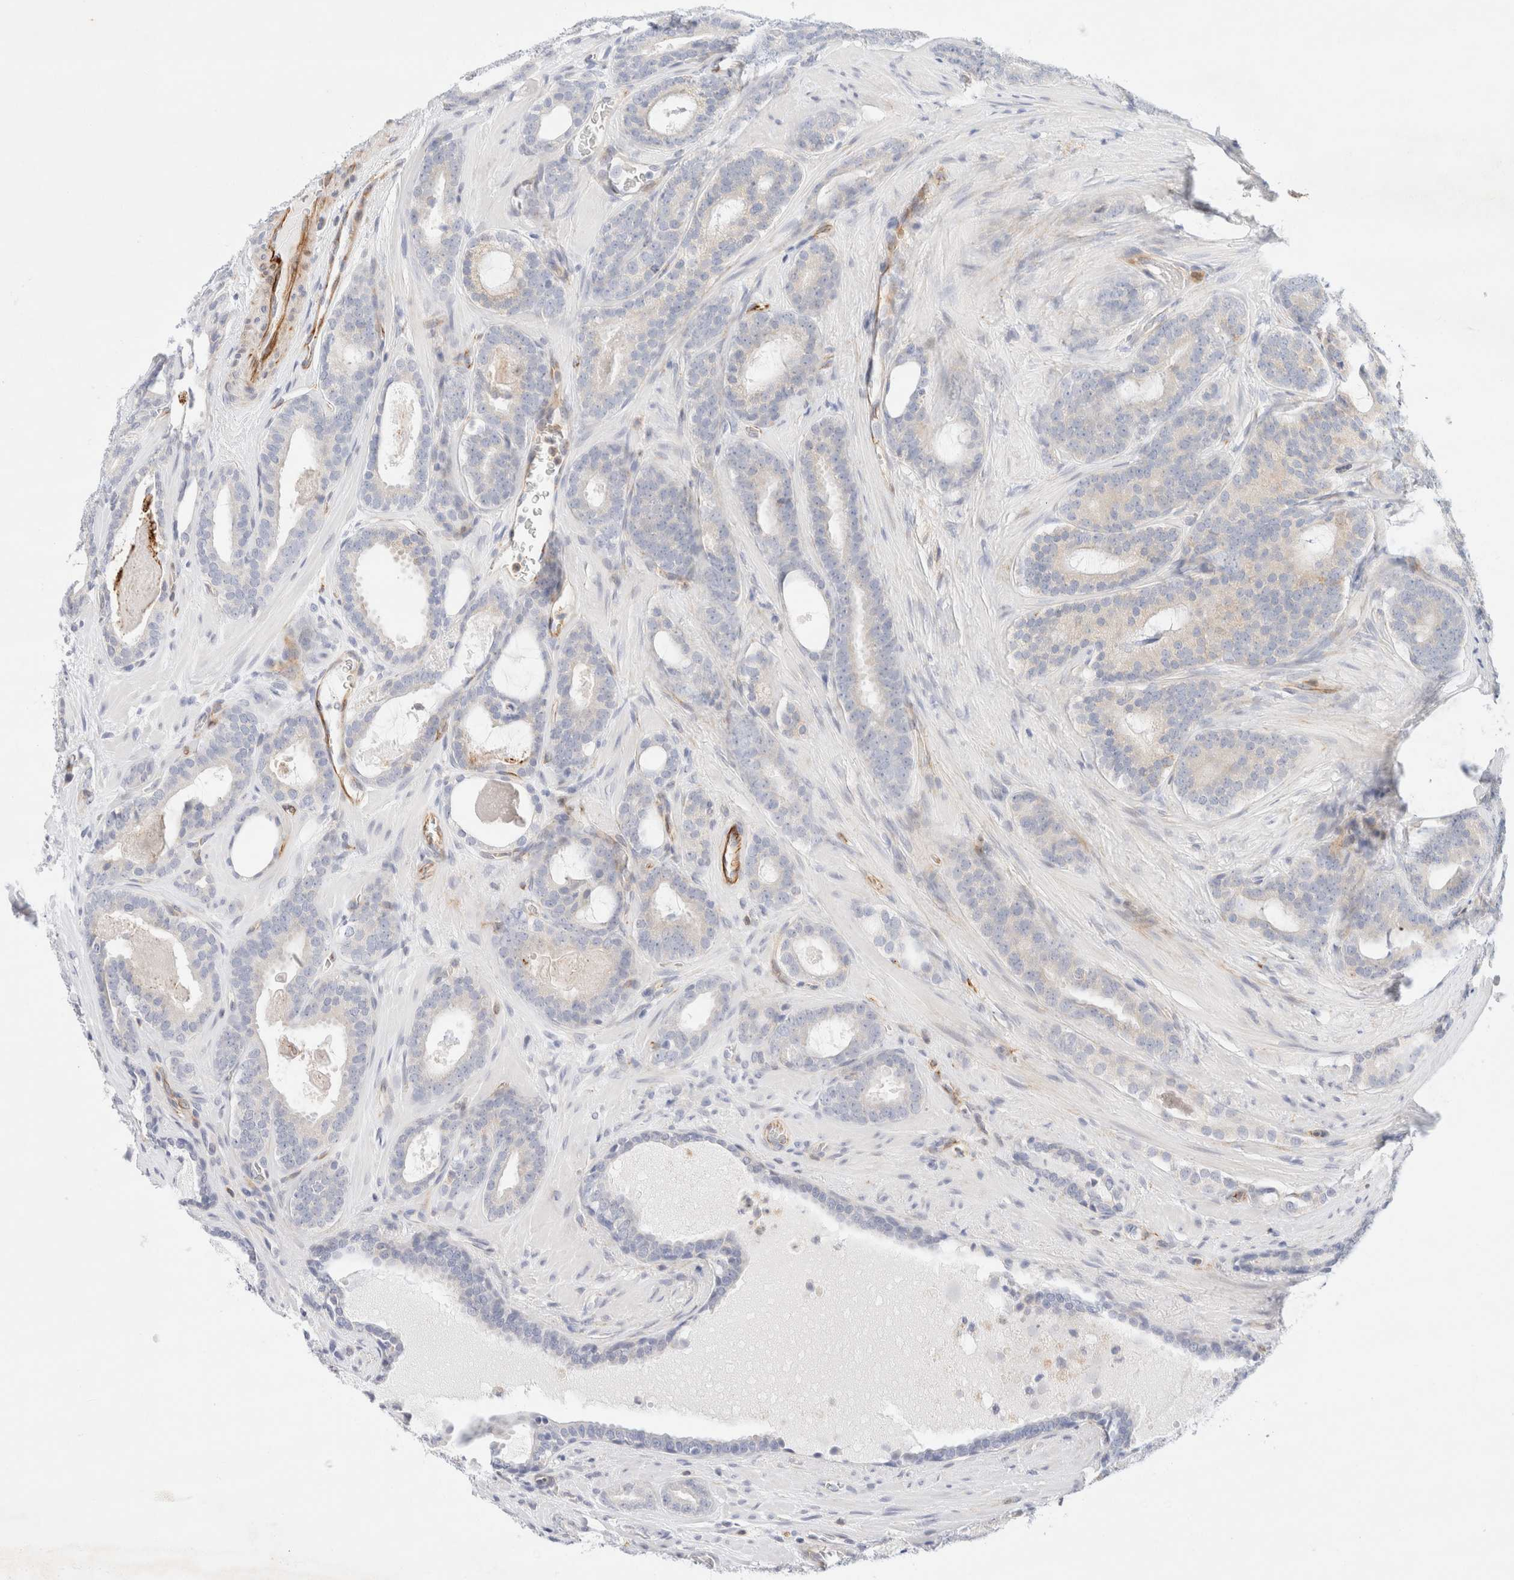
{"staining": {"intensity": "negative", "quantity": "none", "location": "none"}, "tissue": "prostate cancer", "cell_type": "Tumor cells", "image_type": "cancer", "snomed": [{"axis": "morphology", "description": "Adenocarcinoma, High grade"}, {"axis": "topography", "description": "Prostate"}], "caption": "The immunohistochemistry histopathology image has no significant staining in tumor cells of prostate cancer (adenocarcinoma (high-grade)) tissue.", "gene": "SLC25A48", "patient": {"sex": "male", "age": 60}}